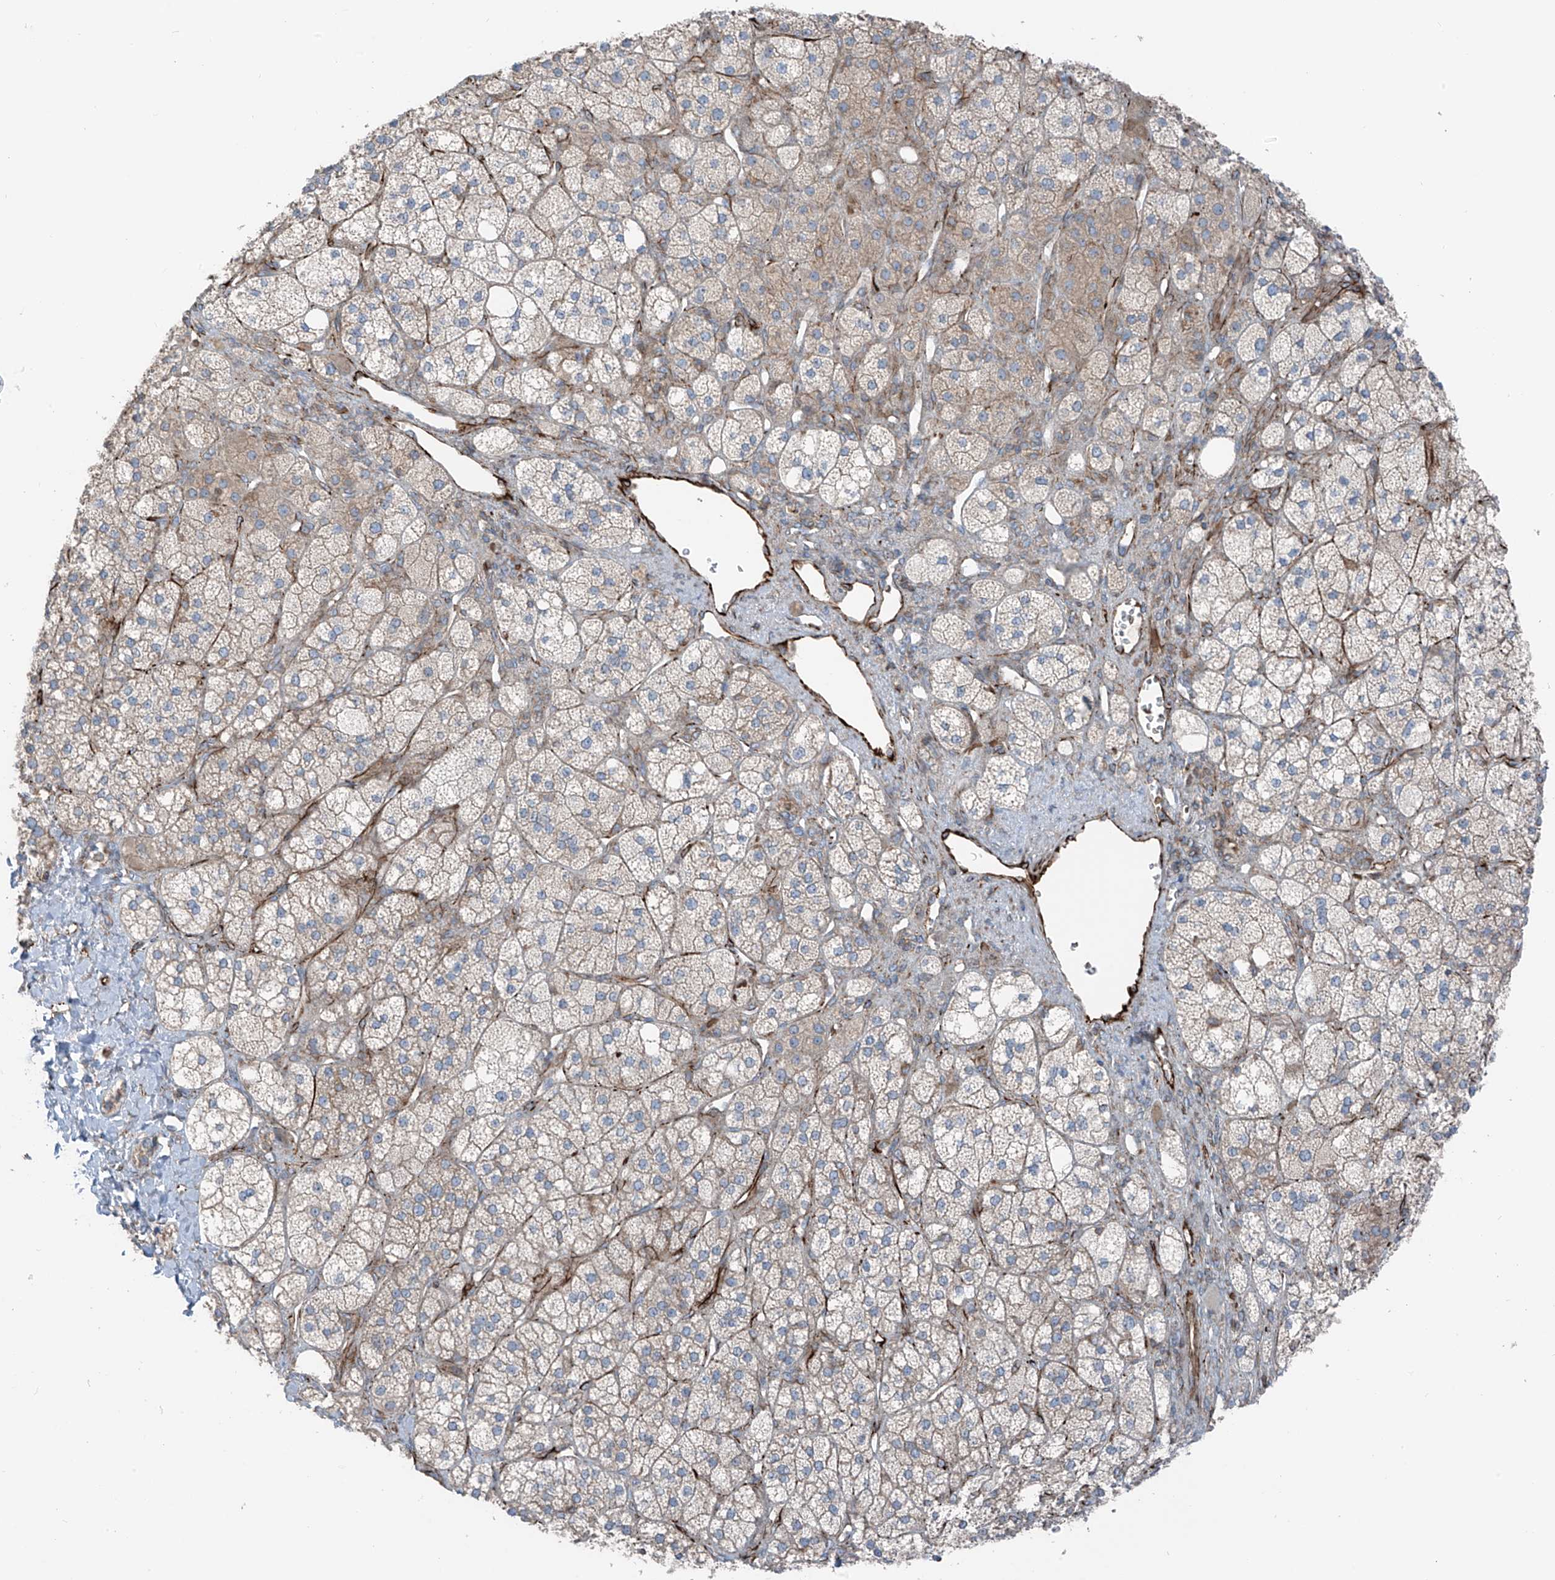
{"staining": {"intensity": "weak", "quantity": "<25%", "location": "cytoplasmic/membranous"}, "tissue": "adrenal gland", "cell_type": "Glandular cells", "image_type": "normal", "snomed": [{"axis": "morphology", "description": "Normal tissue, NOS"}, {"axis": "topography", "description": "Adrenal gland"}], "caption": "High magnification brightfield microscopy of unremarkable adrenal gland stained with DAB (brown) and counterstained with hematoxylin (blue): glandular cells show no significant positivity. (DAB IHC, high magnification).", "gene": "ERLEC1", "patient": {"sex": "male", "age": 61}}